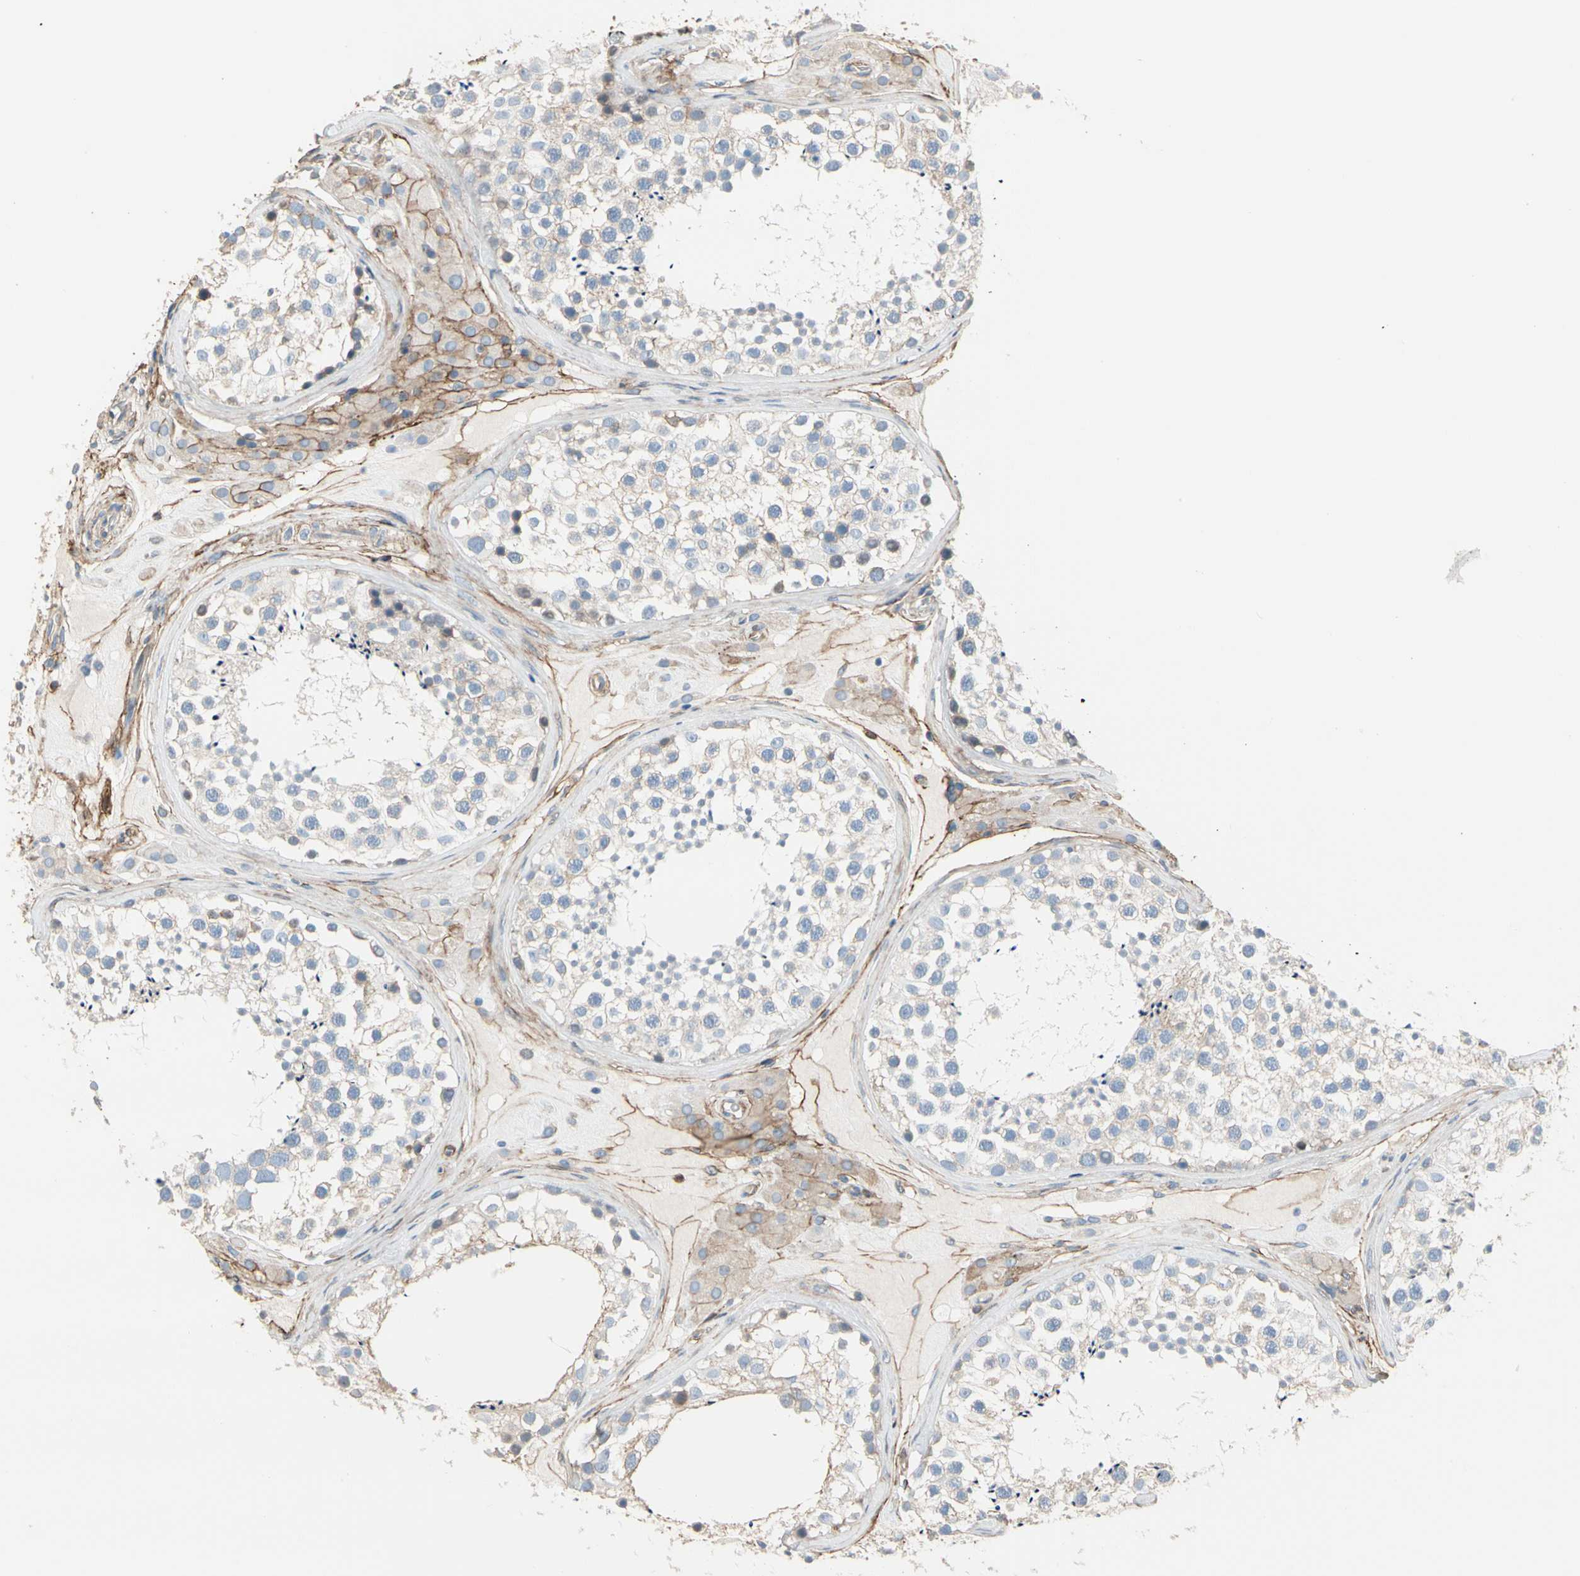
{"staining": {"intensity": "negative", "quantity": "none", "location": "none"}, "tissue": "testis", "cell_type": "Cells in seminiferous ducts", "image_type": "normal", "snomed": [{"axis": "morphology", "description": "Normal tissue, NOS"}, {"axis": "topography", "description": "Testis"}], "caption": "DAB (3,3'-diaminobenzidine) immunohistochemical staining of benign testis demonstrates no significant expression in cells in seminiferous ducts.", "gene": "EPB41L2", "patient": {"sex": "male", "age": 46}}